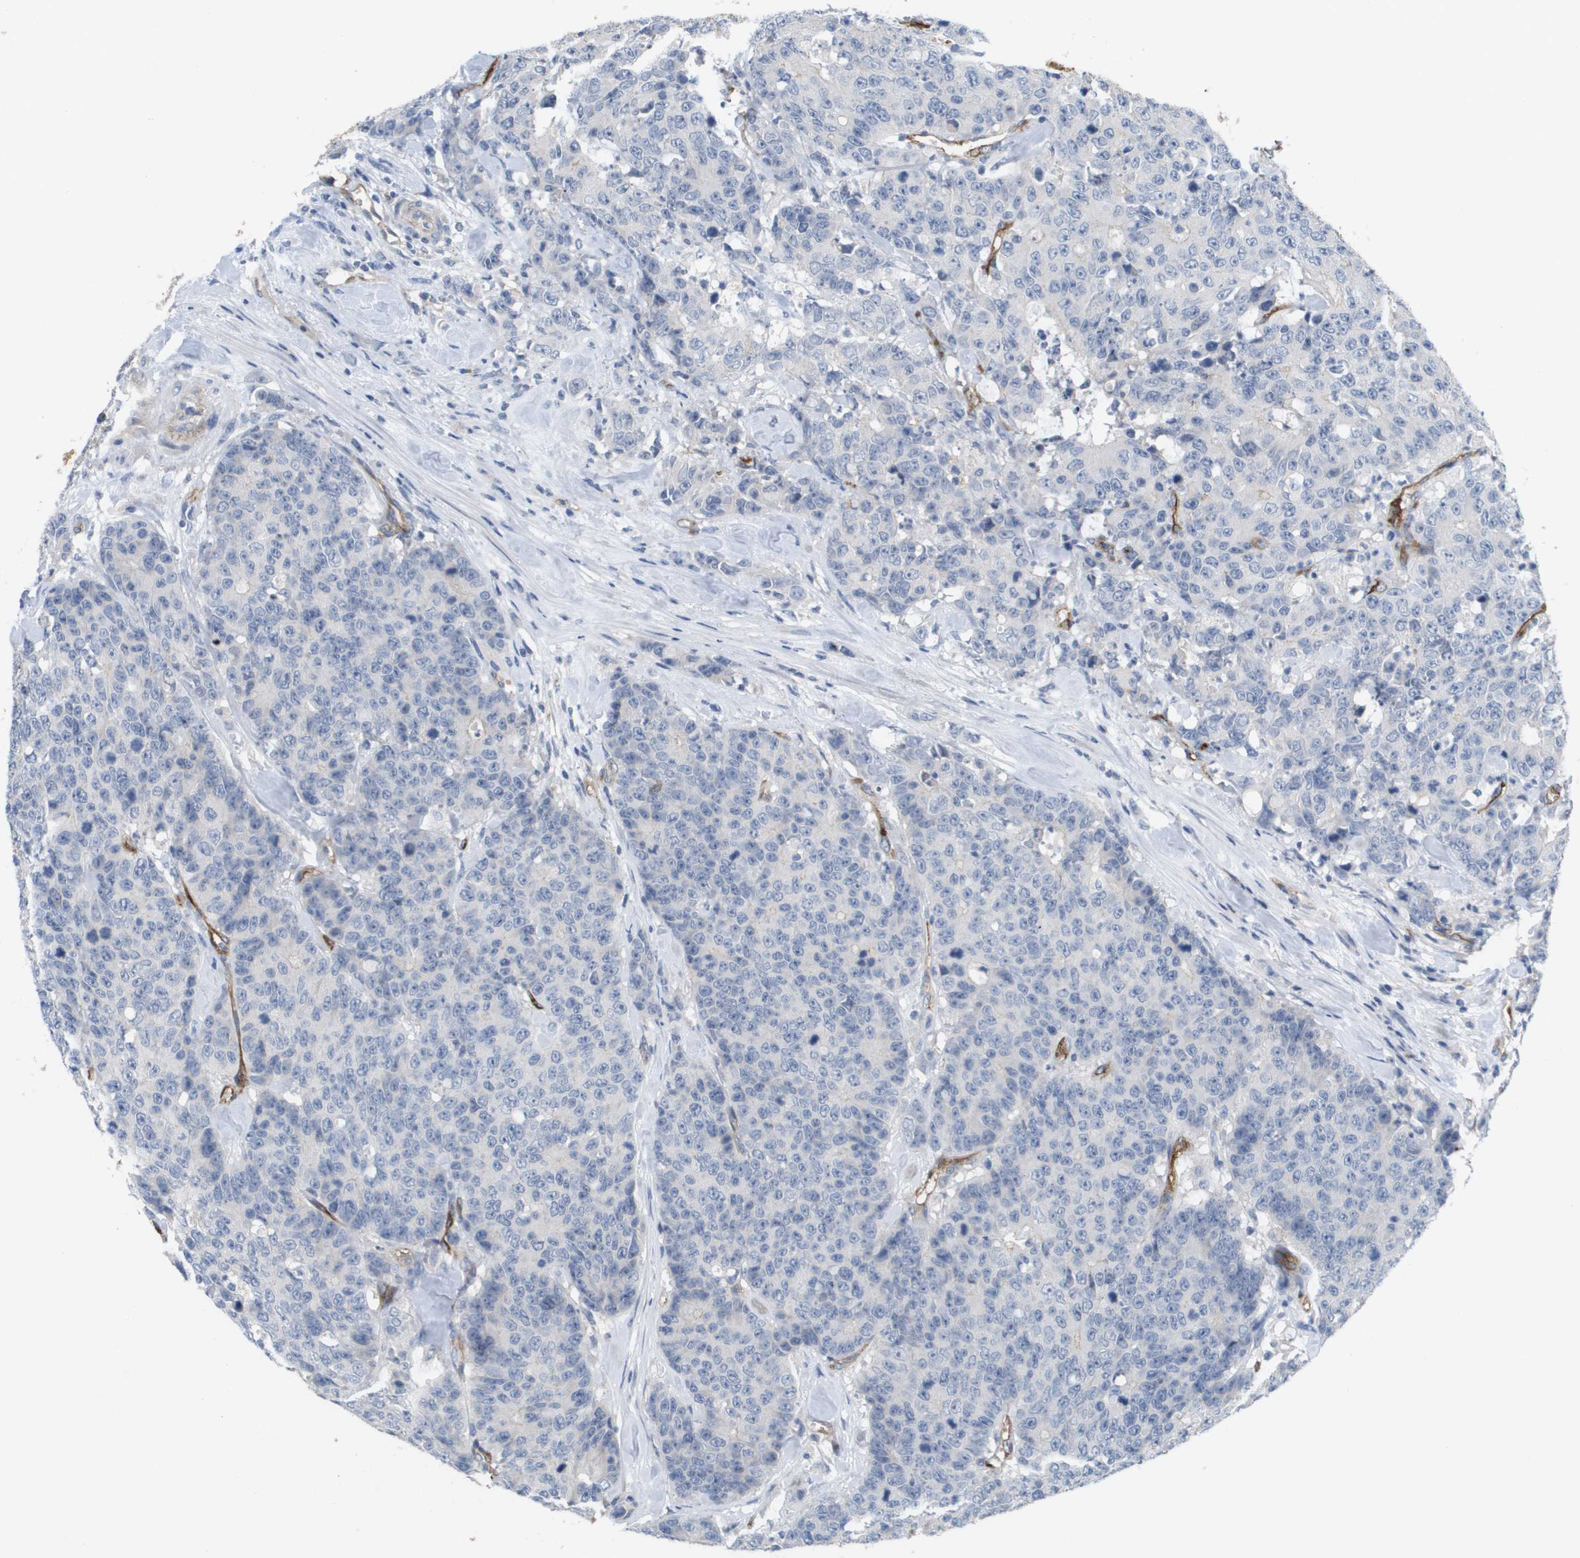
{"staining": {"intensity": "negative", "quantity": "none", "location": "none"}, "tissue": "colorectal cancer", "cell_type": "Tumor cells", "image_type": "cancer", "snomed": [{"axis": "morphology", "description": "Adenocarcinoma, NOS"}, {"axis": "topography", "description": "Colon"}], "caption": "IHC of colorectal adenocarcinoma displays no expression in tumor cells.", "gene": "ANGPT2", "patient": {"sex": "female", "age": 86}}